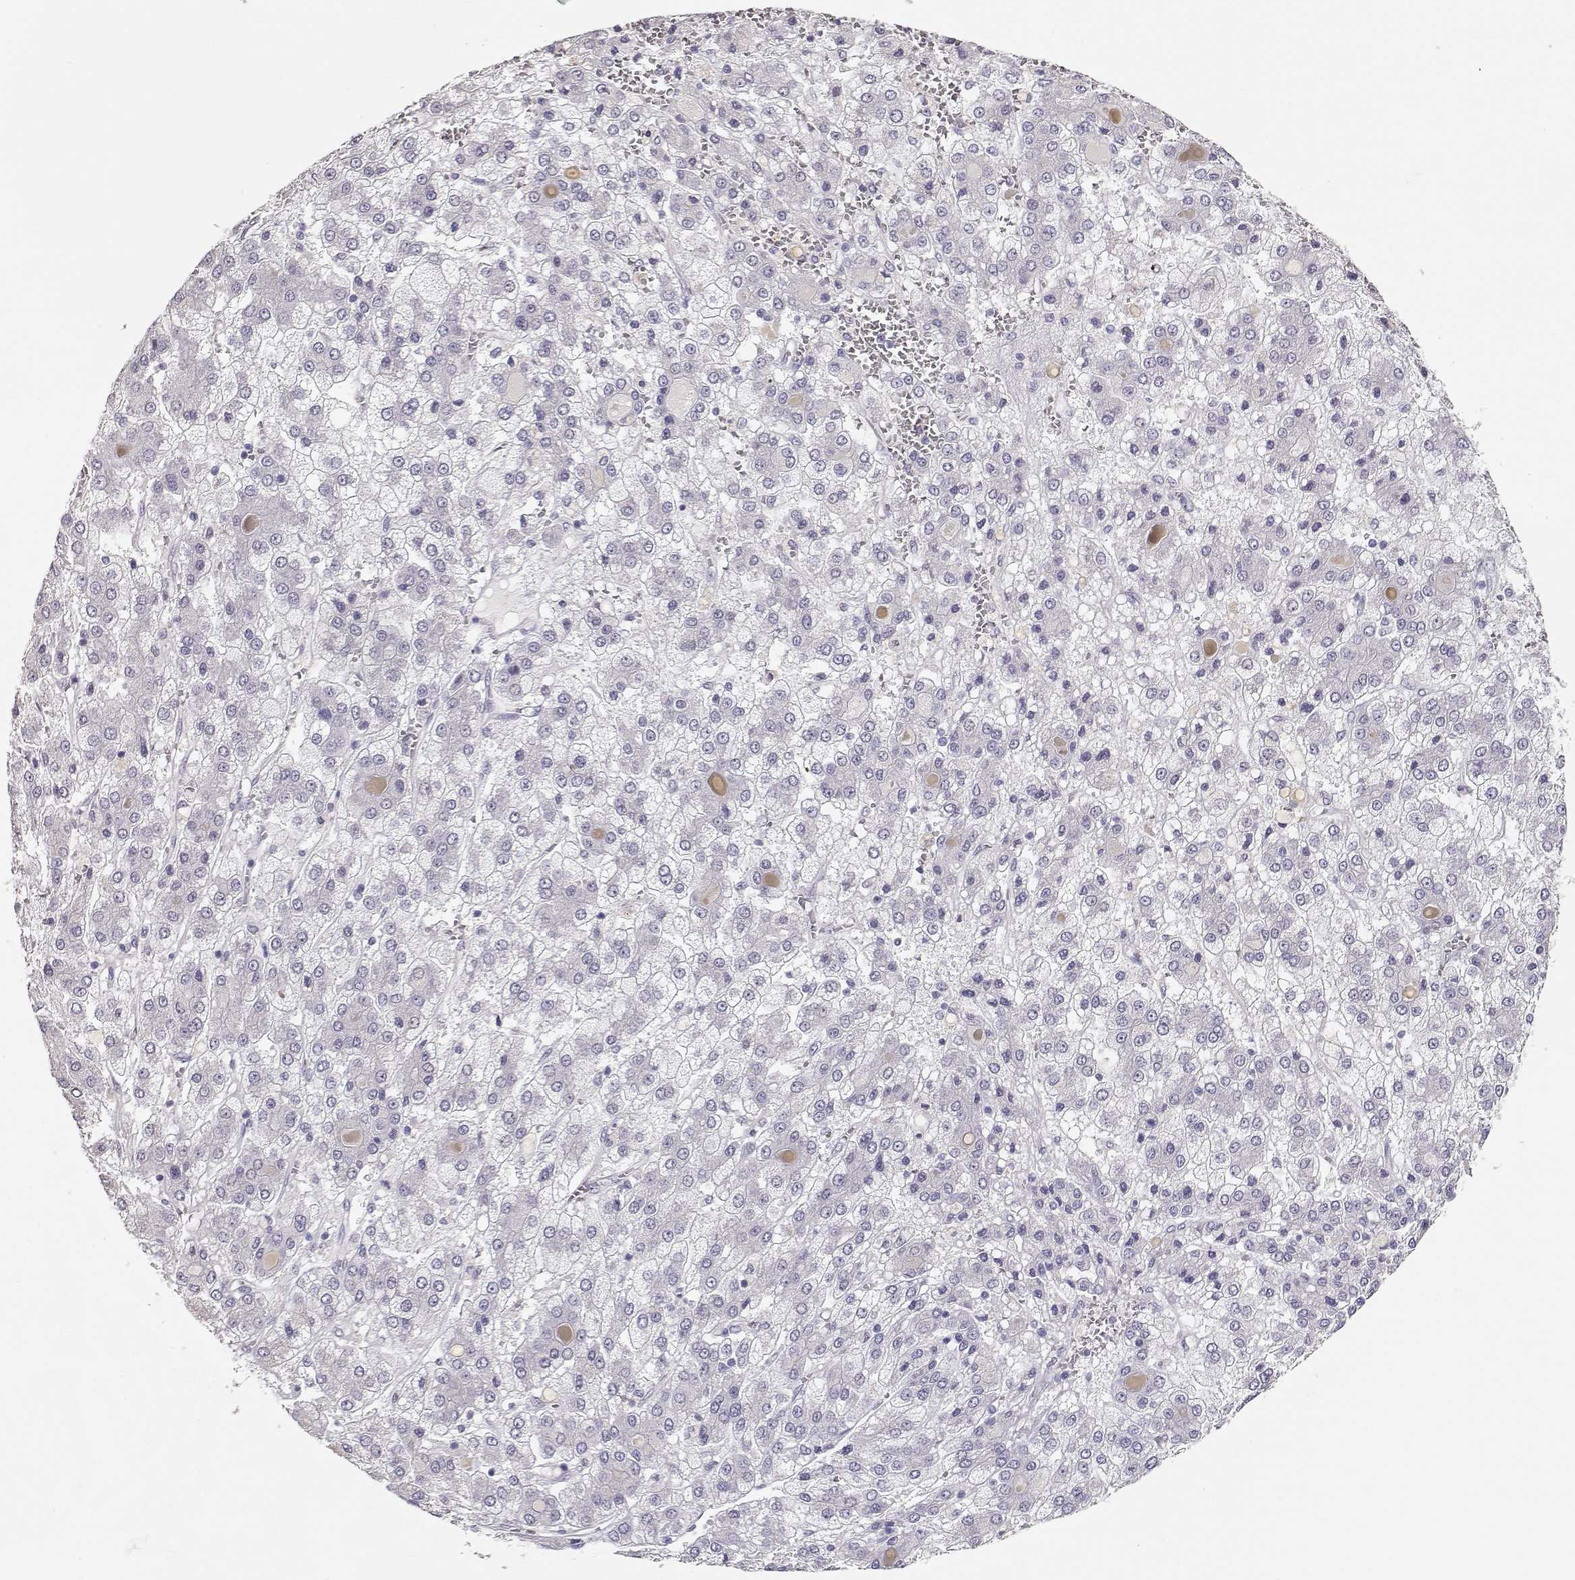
{"staining": {"intensity": "negative", "quantity": "none", "location": "none"}, "tissue": "liver cancer", "cell_type": "Tumor cells", "image_type": "cancer", "snomed": [{"axis": "morphology", "description": "Carcinoma, Hepatocellular, NOS"}, {"axis": "topography", "description": "Liver"}], "caption": "An immunohistochemistry (IHC) histopathology image of hepatocellular carcinoma (liver) is shown. There is no staining in tumor cells of hepatocellular carcinoma (liver).", "gene": "MAGEC1", "patient": {"sex": "male", "age": 73}}